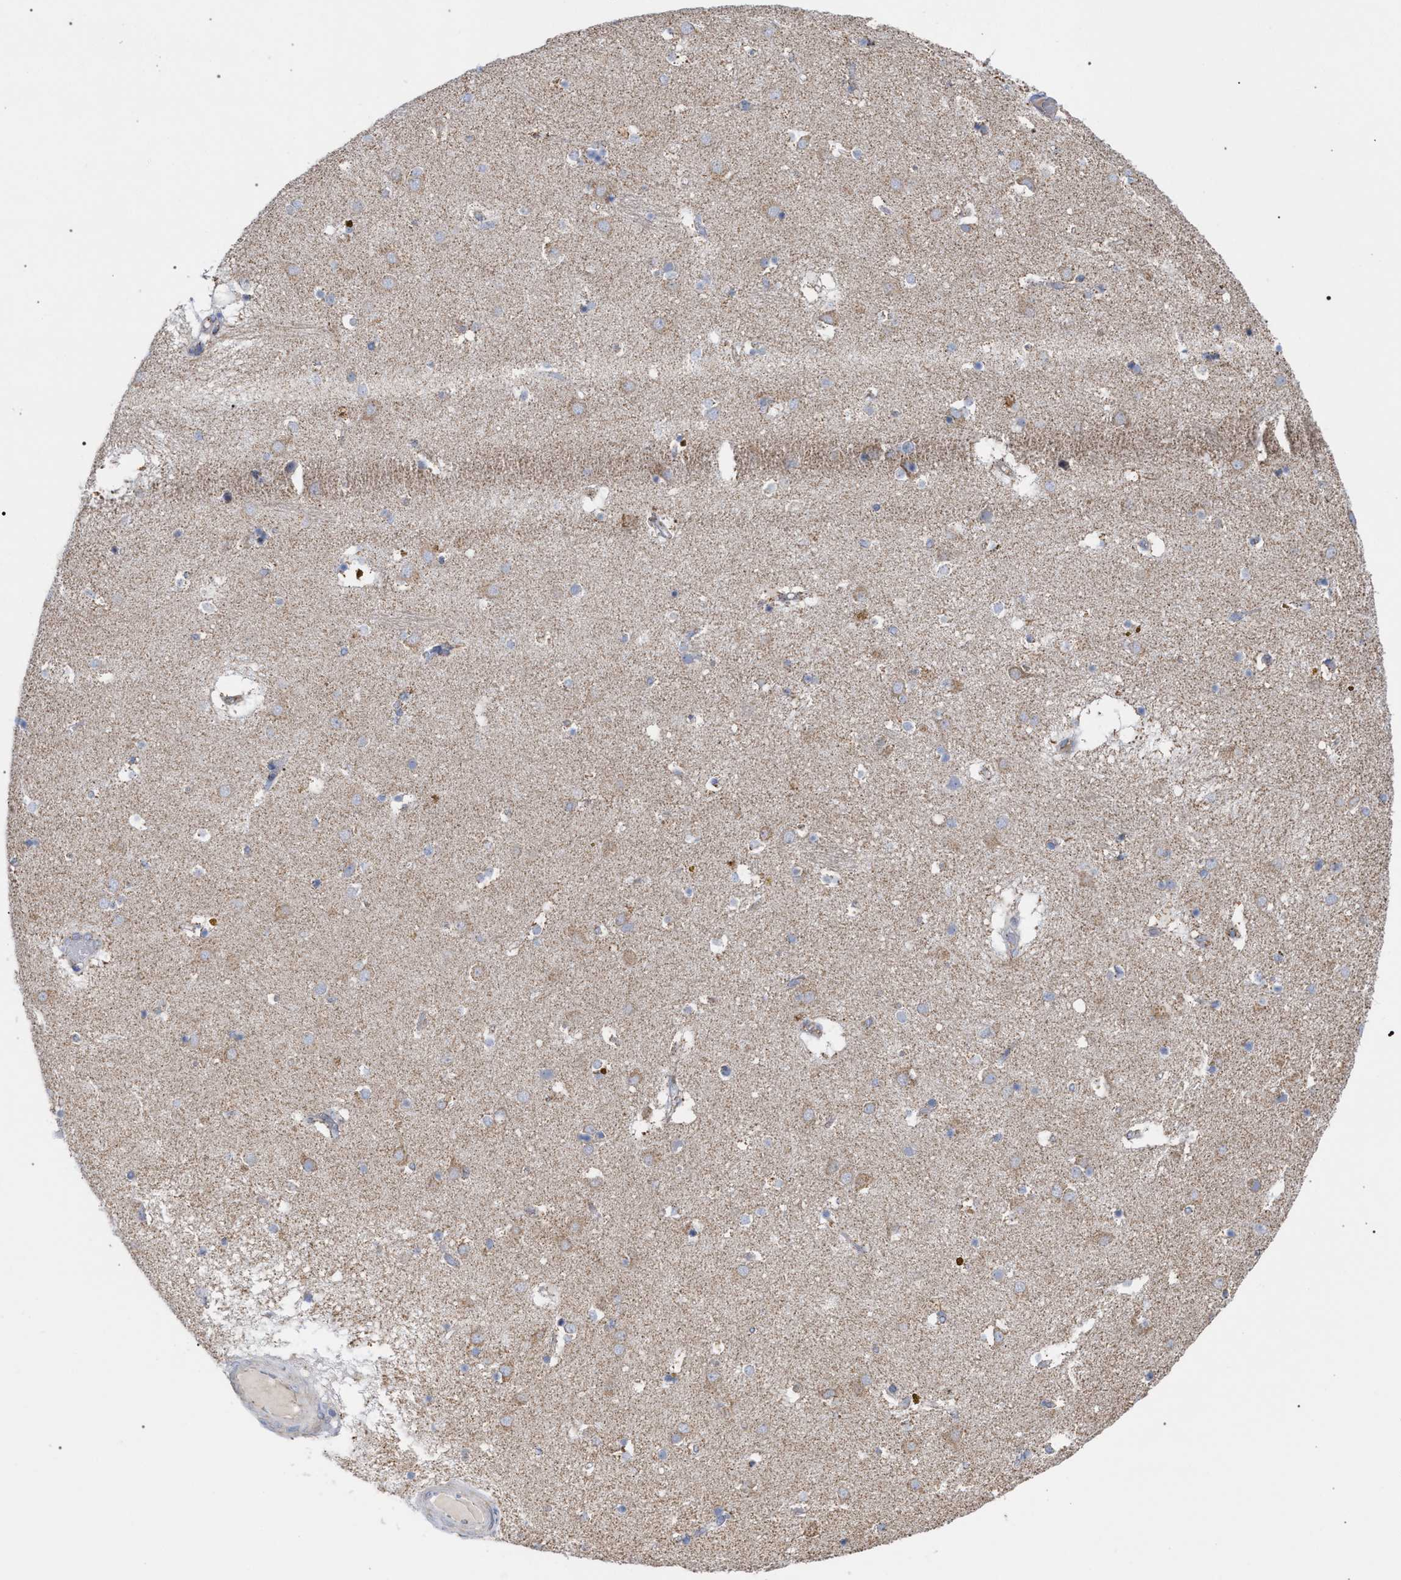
{"staining": {"intensity": "weak", "quantity": "<25%", "location": "cytoplasmic/membranous"}, "tissue": "caudate", "cell_type": "Glial cells", "image_type": "normal", "snomed": [{"axis": "morphology", "description": "Normal tissue, NOS"}, {"axis": "topography", "description": "Lateral ventricle wall"}], "caption": "This is a photomicrograph of immunohistochemistry staining of benign caudate, which shows no positivity in glial cells. (DAB IHC with hematoxylin counter stain).", "gene": "ECI2", "patient": {"sex": "male", "age": 70}}